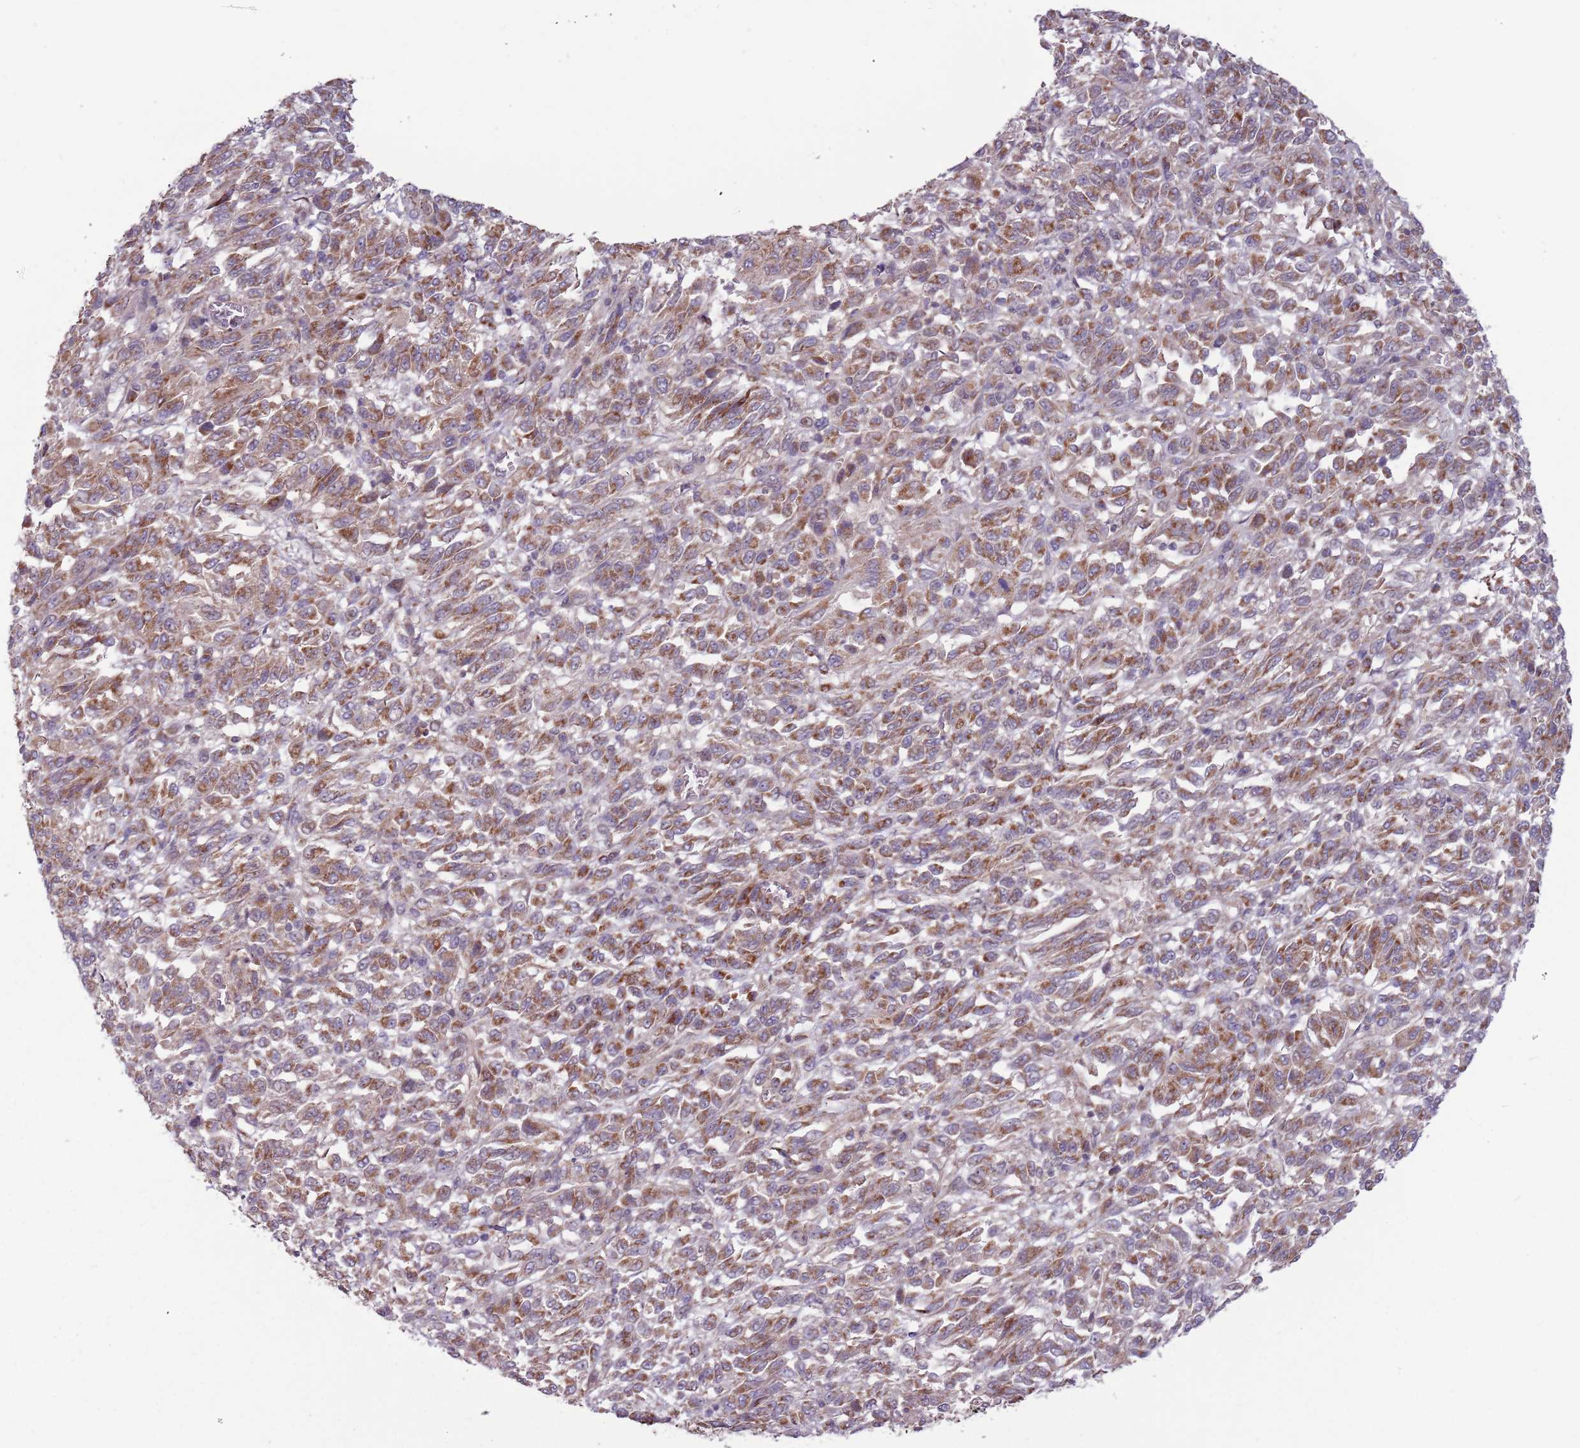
{"staining": {"intensity": "moderate", "quantity": "25%-75%", "location": "cytoplasmic/membranous"}, "tissue": "melanoma", "cell_type": "Tumor cells", "image_type": "cancer", "snomed": [{"axis": "morphology", "description": "Malignant melanoma, Metastatic site"}, {"axis": "topography", "description": "Lung"}], "caption": "Human malignant melanoma (metastatic site) stained for a protein (brown) reveals moderate cytoplasmic/membranous positive positivity in approximately 25%-75% of tumor cells.", "gene": "RNF181", "patient": {"sex": "male", "age": 64}}